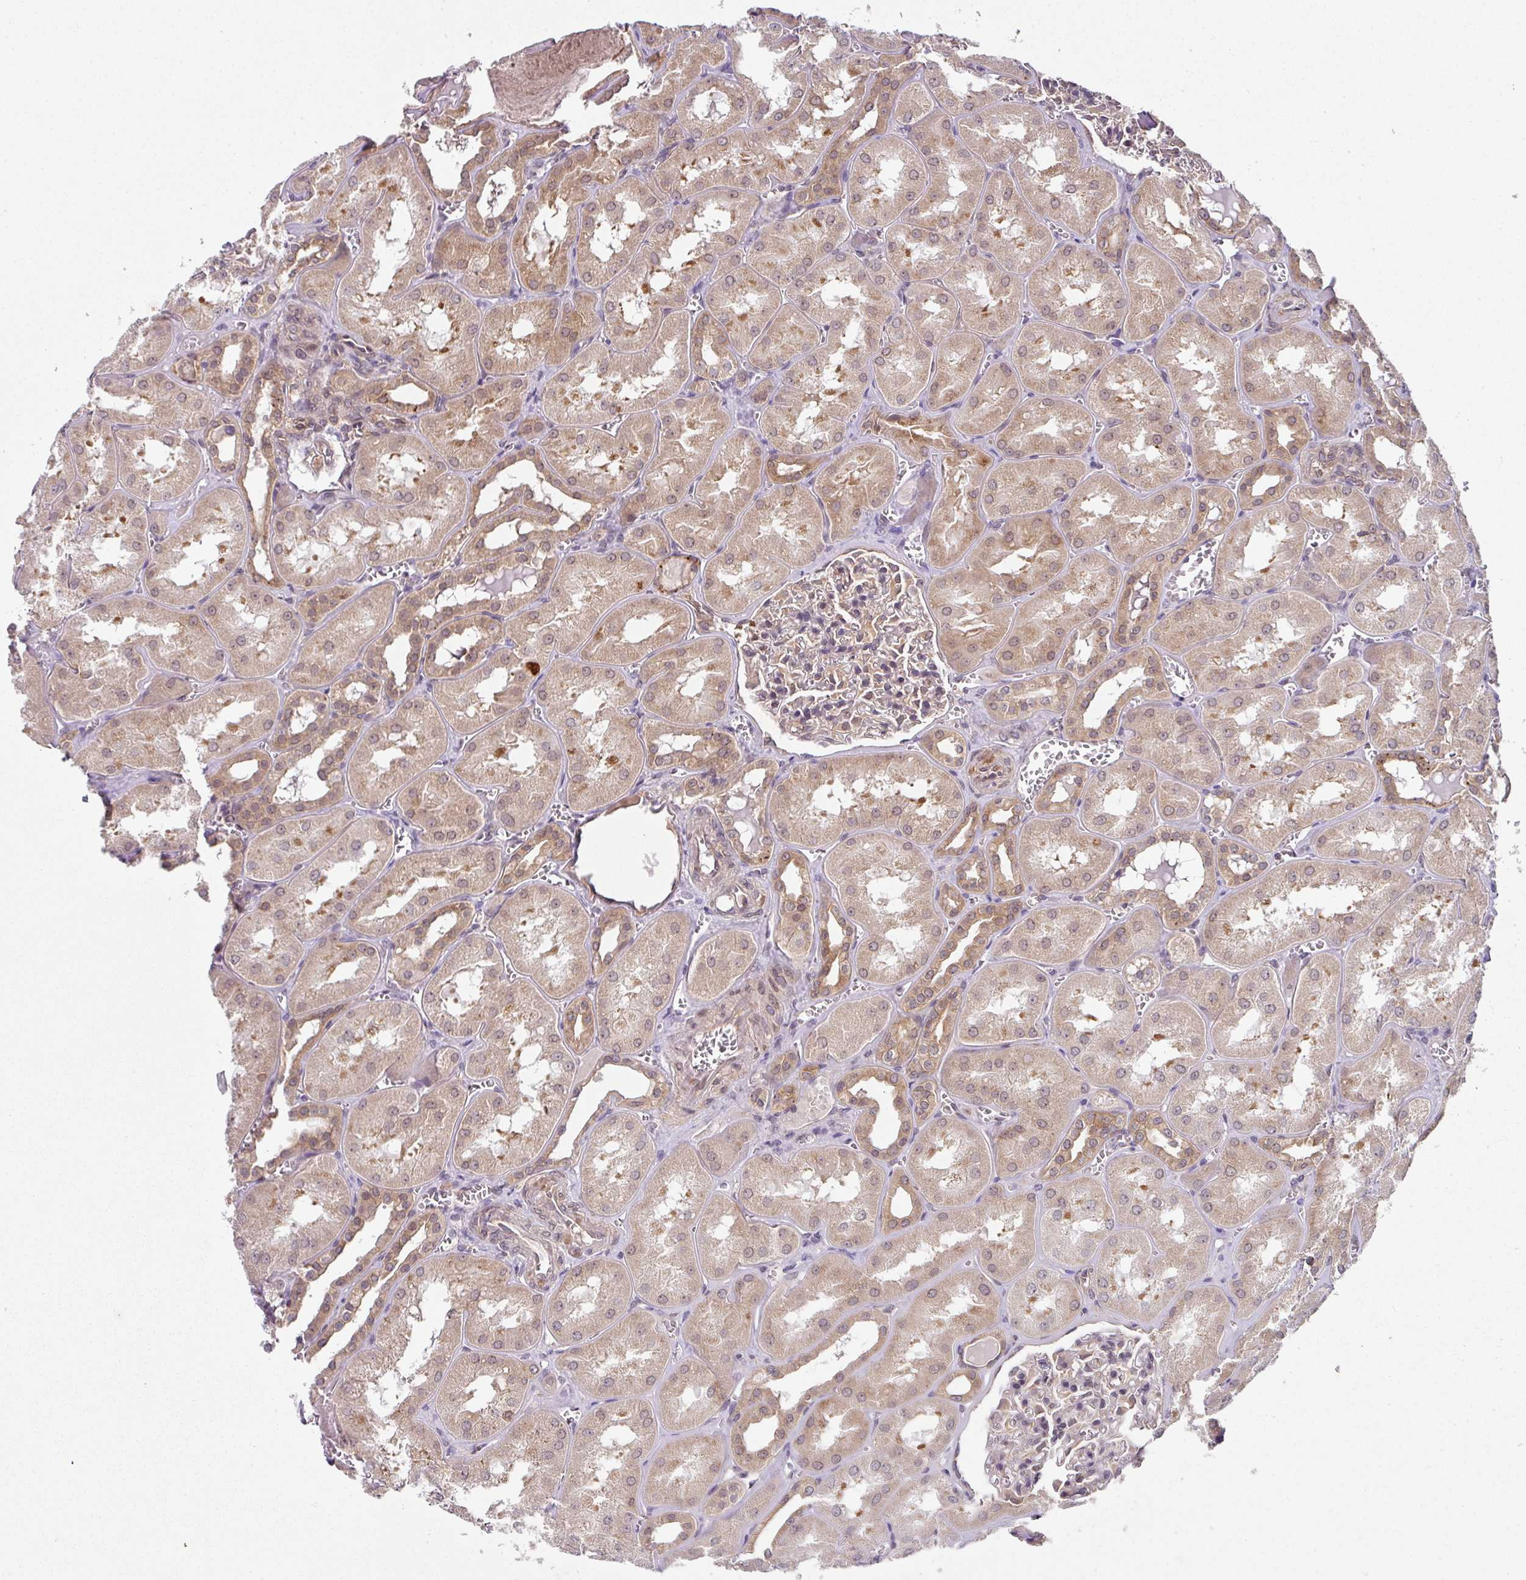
{"staining": {"intensity": "moderate", "quantity": "25%-75%", "location": "cytoplasmic/membranous"}, "tissue": "kidney", "cell_type": "Cells in glomeruli", "image_type": "normal", "snomed": [{"axis": "morphology", "description": "Normal tissue, NOS"}, {"axis": "topography", "description": "Kidney"}], "caption": "Protein analysis of normal kidney demonstrates moderate cytoplasmic/membranous staining in about 25%-75% of cells in glomeruli.", "gene": "CAMLG", "patient": {"sex": "male", "age": 61}}